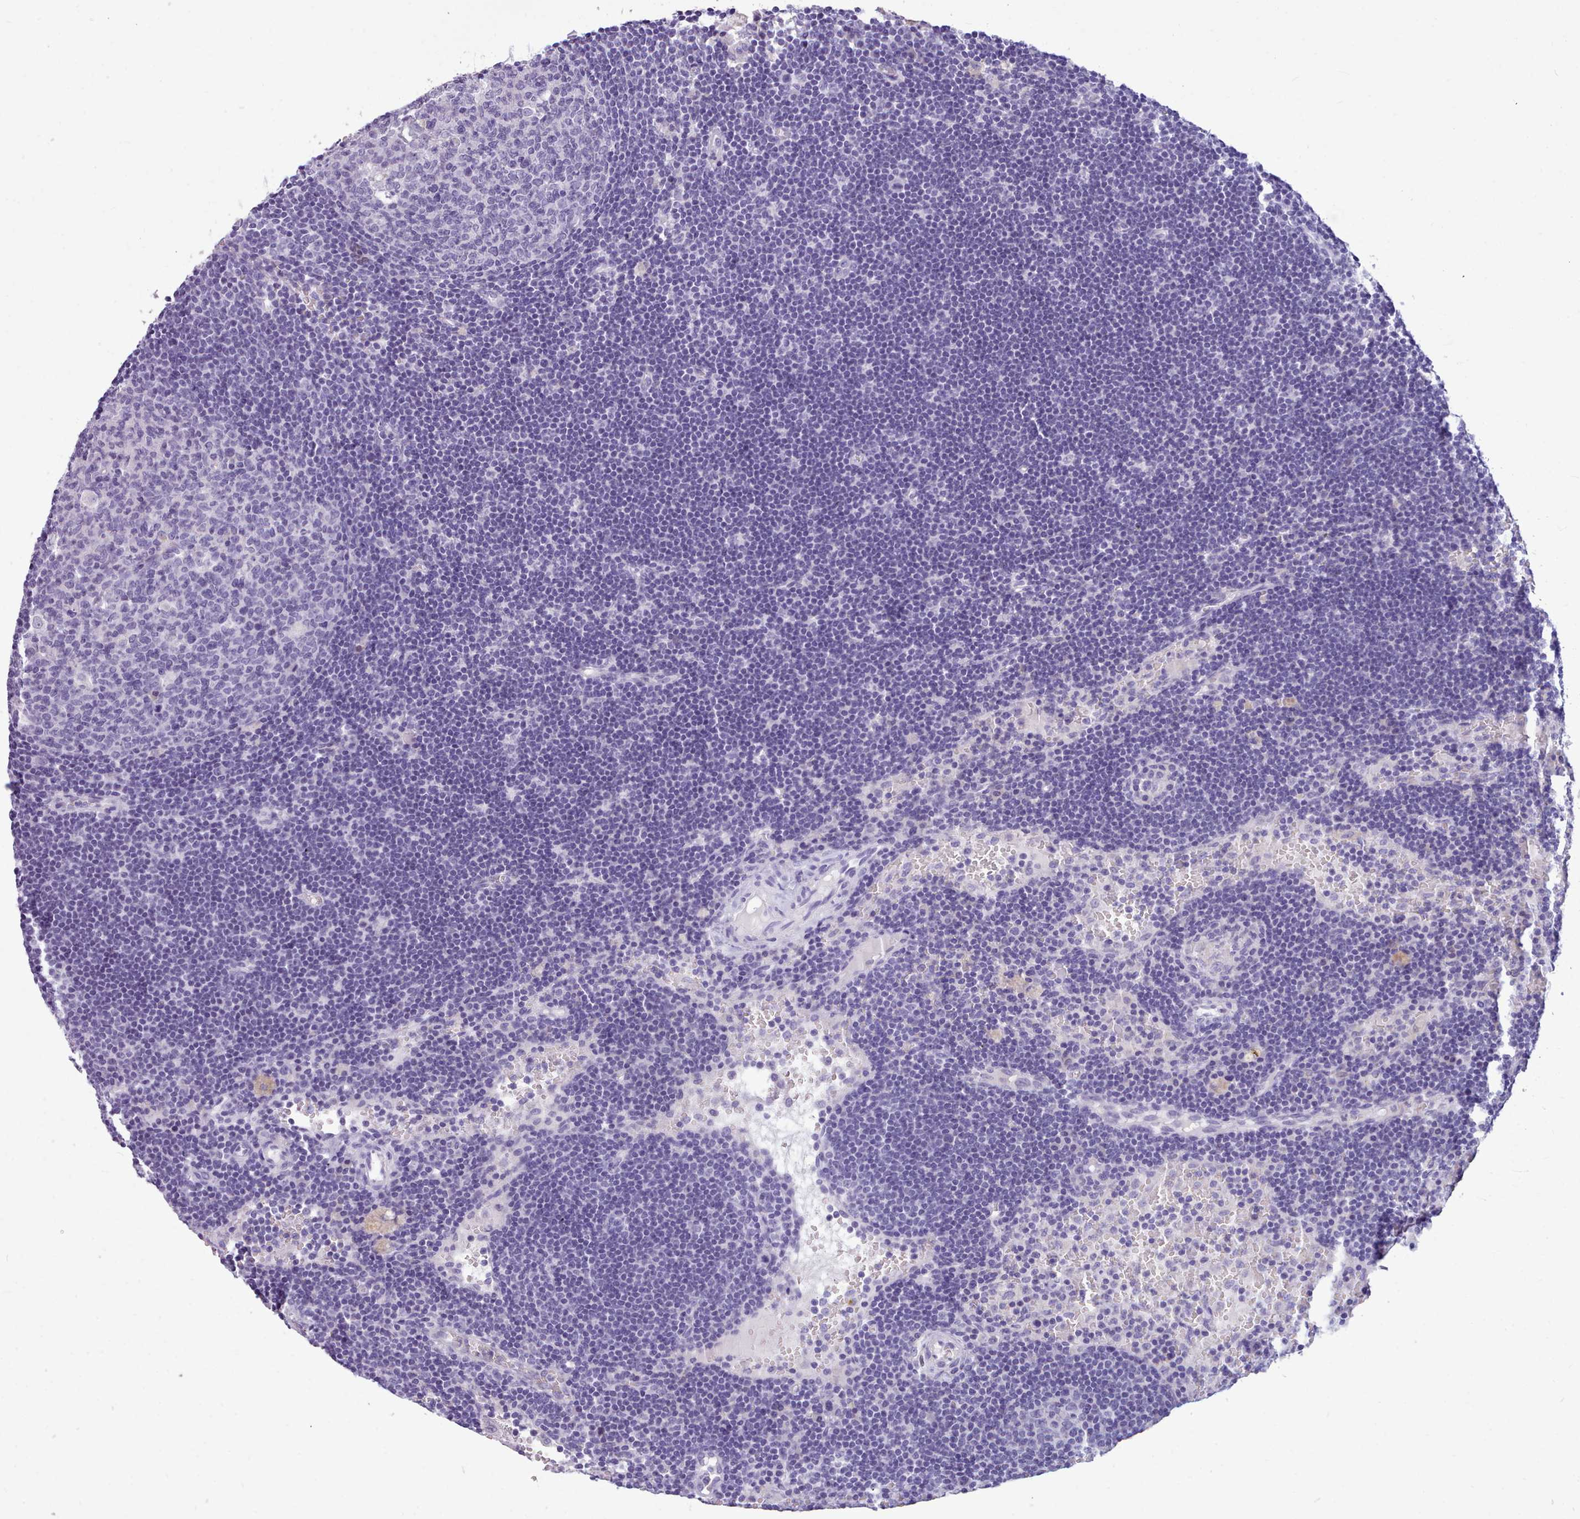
{"staining": {"intensity": "negative", "quantity": "none", "location": "none"}, "tissue": "lymph node", "cell_type": "Germinal center cells", "image_type": "normal", "snomed": [{"axis": "morphology", "description": "Normal tissue, NOS"}, {"axis": "topography", "description": "Lymph node"}], "caption": "Protein analysis of normal lymph node demonstrates no significant expression in germinal center cells. (Immunohistochemistry, brightfield microscopy, high magnification).", "gene": "NKX1", "patient": {"sex": "male", "age": 62}}